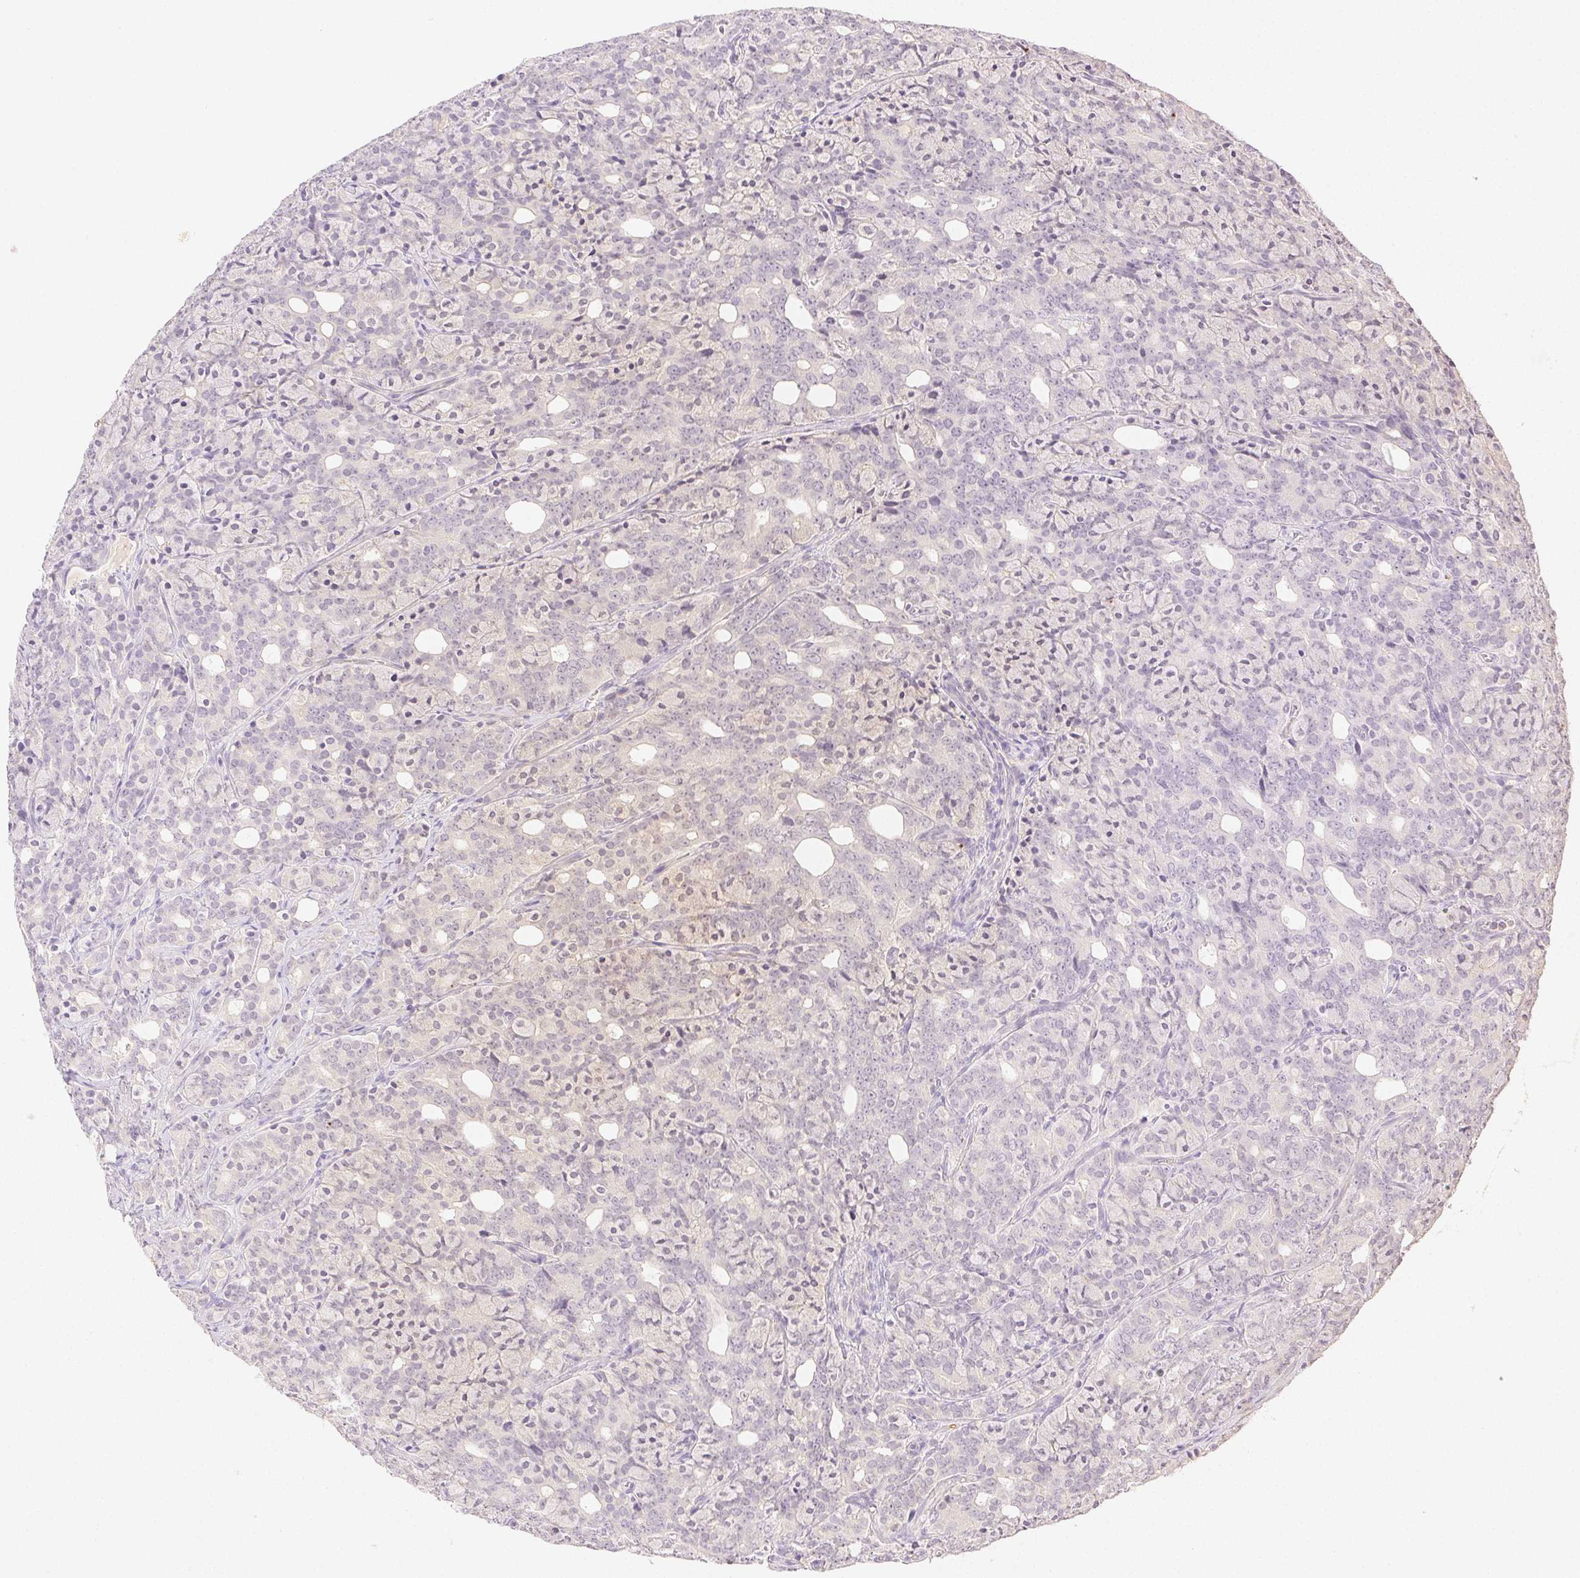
{"staining": {"intensity": "negative", "quantity": "none", "location": "none"}, "tissue": "prostate cancer", "cell_type": "Tumor cells", "image_type": "cancer", "snomed": [{"axis": "morphology", "description": "Adenocarcinoma, High grade"}, {"axis": "topography", "description": "Prostate"}], "caption": "High magnification brightfield microscopy of prostate cancer stained with DAB (brown) and counterstained with hematoxylin (blue): tumor cells show no significant expression.", "gene": "SPACA4", "patient": {"sex": "male", "age": 84}}